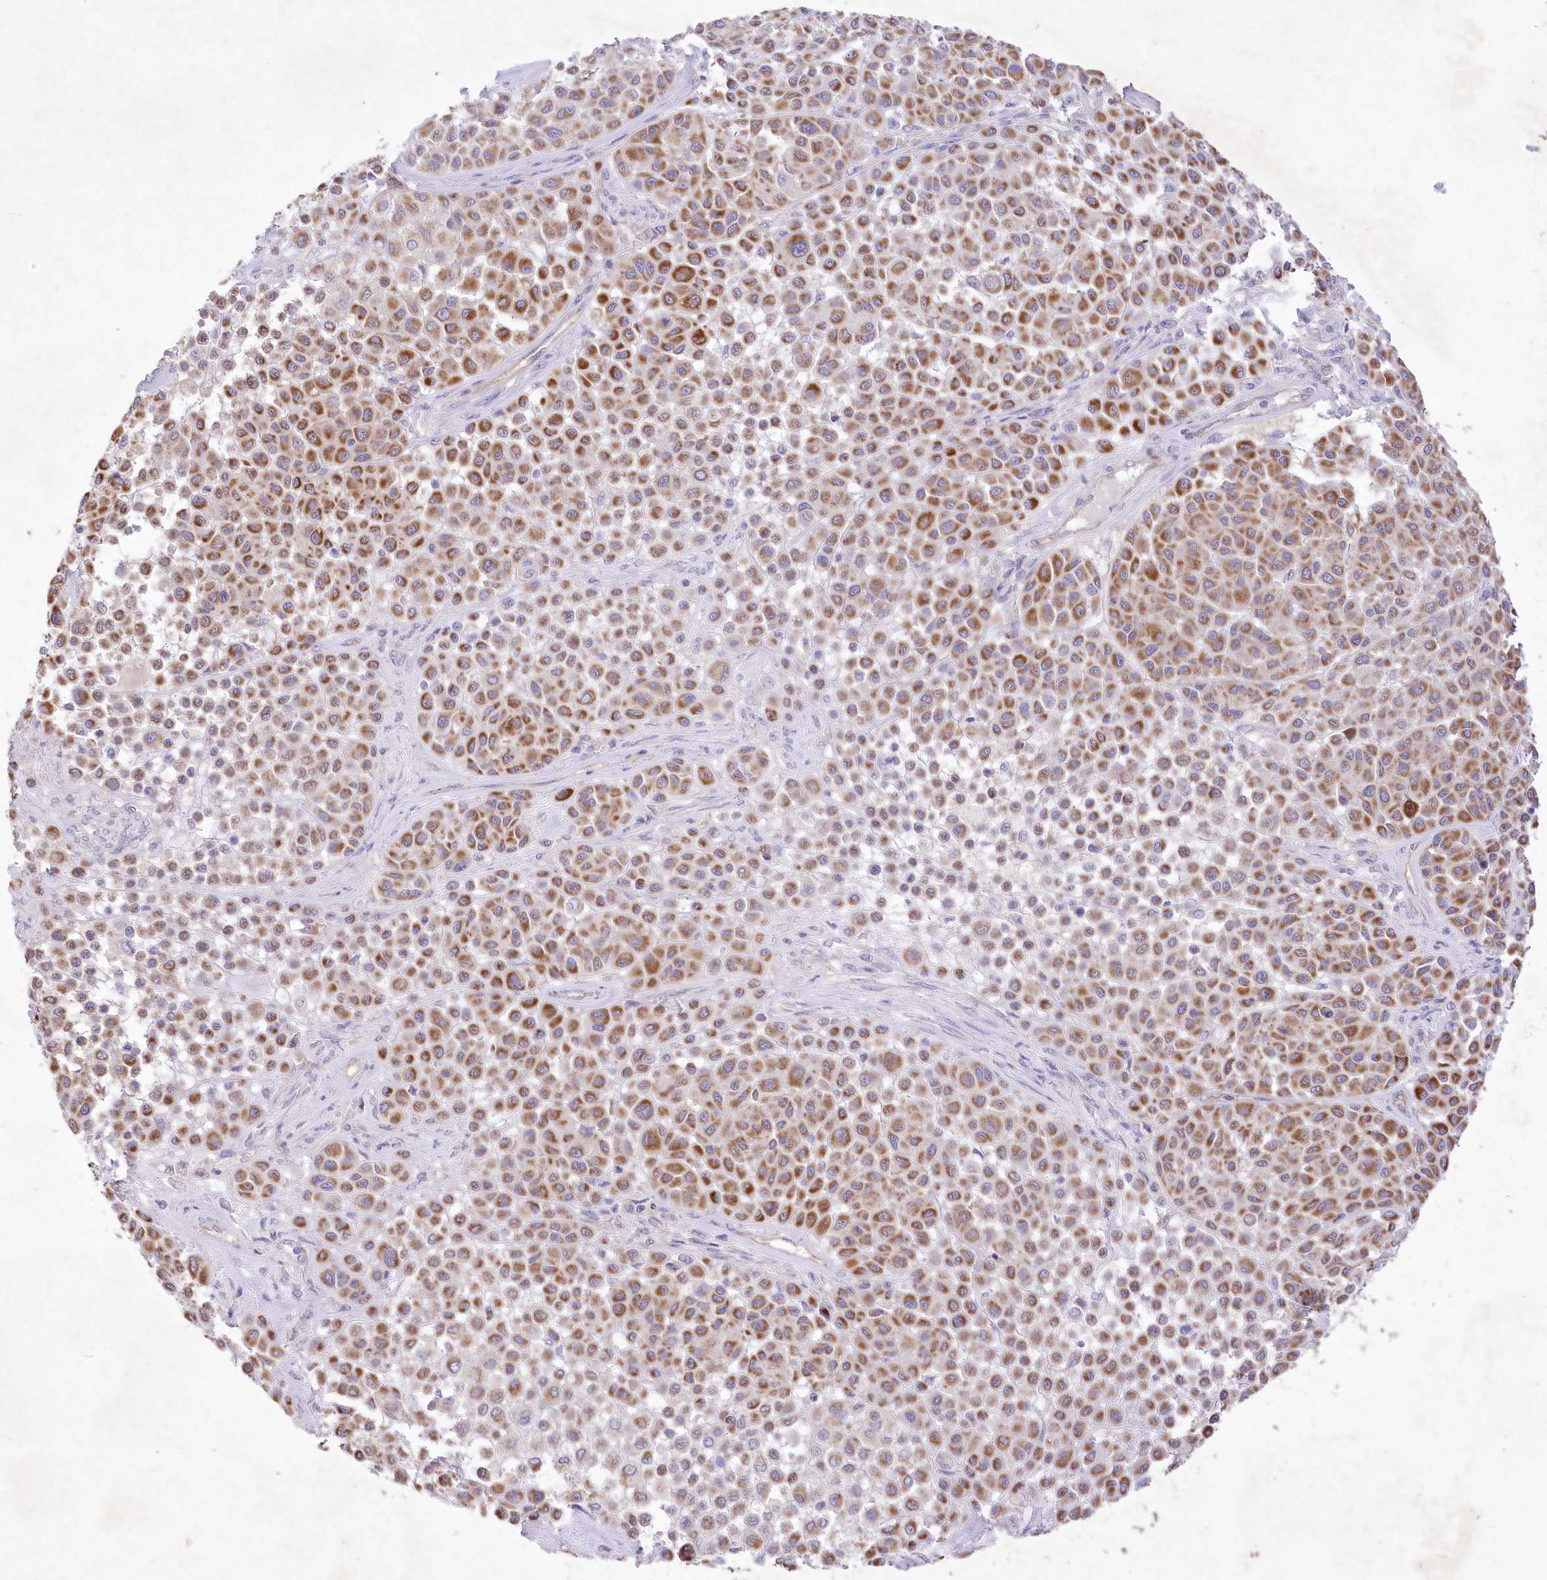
{"staining": {"intensity": "moderate", "quantity": ">75%", "location": "cytoplasmic/membranous"}, "tissue": "melanoma", "cell_type": "Tumor cells", "image_type": "cancer", "snomed": [{"axis": "morphology", "description": "Malignant melanoma, Metastatic site"}, {"axis": "topography", "description": "Soft tissue"}], "caption": "An immunohistochemistry (IHC) micrograph of tumor tissue is shown. Protein staining in brown shows moderate cytoplasmic/membranous positivity in malignant melanoma (metastatic site) within tumor cells.", "gene": "ITSN2", "patient": {"sex": "male", "age": 41}}